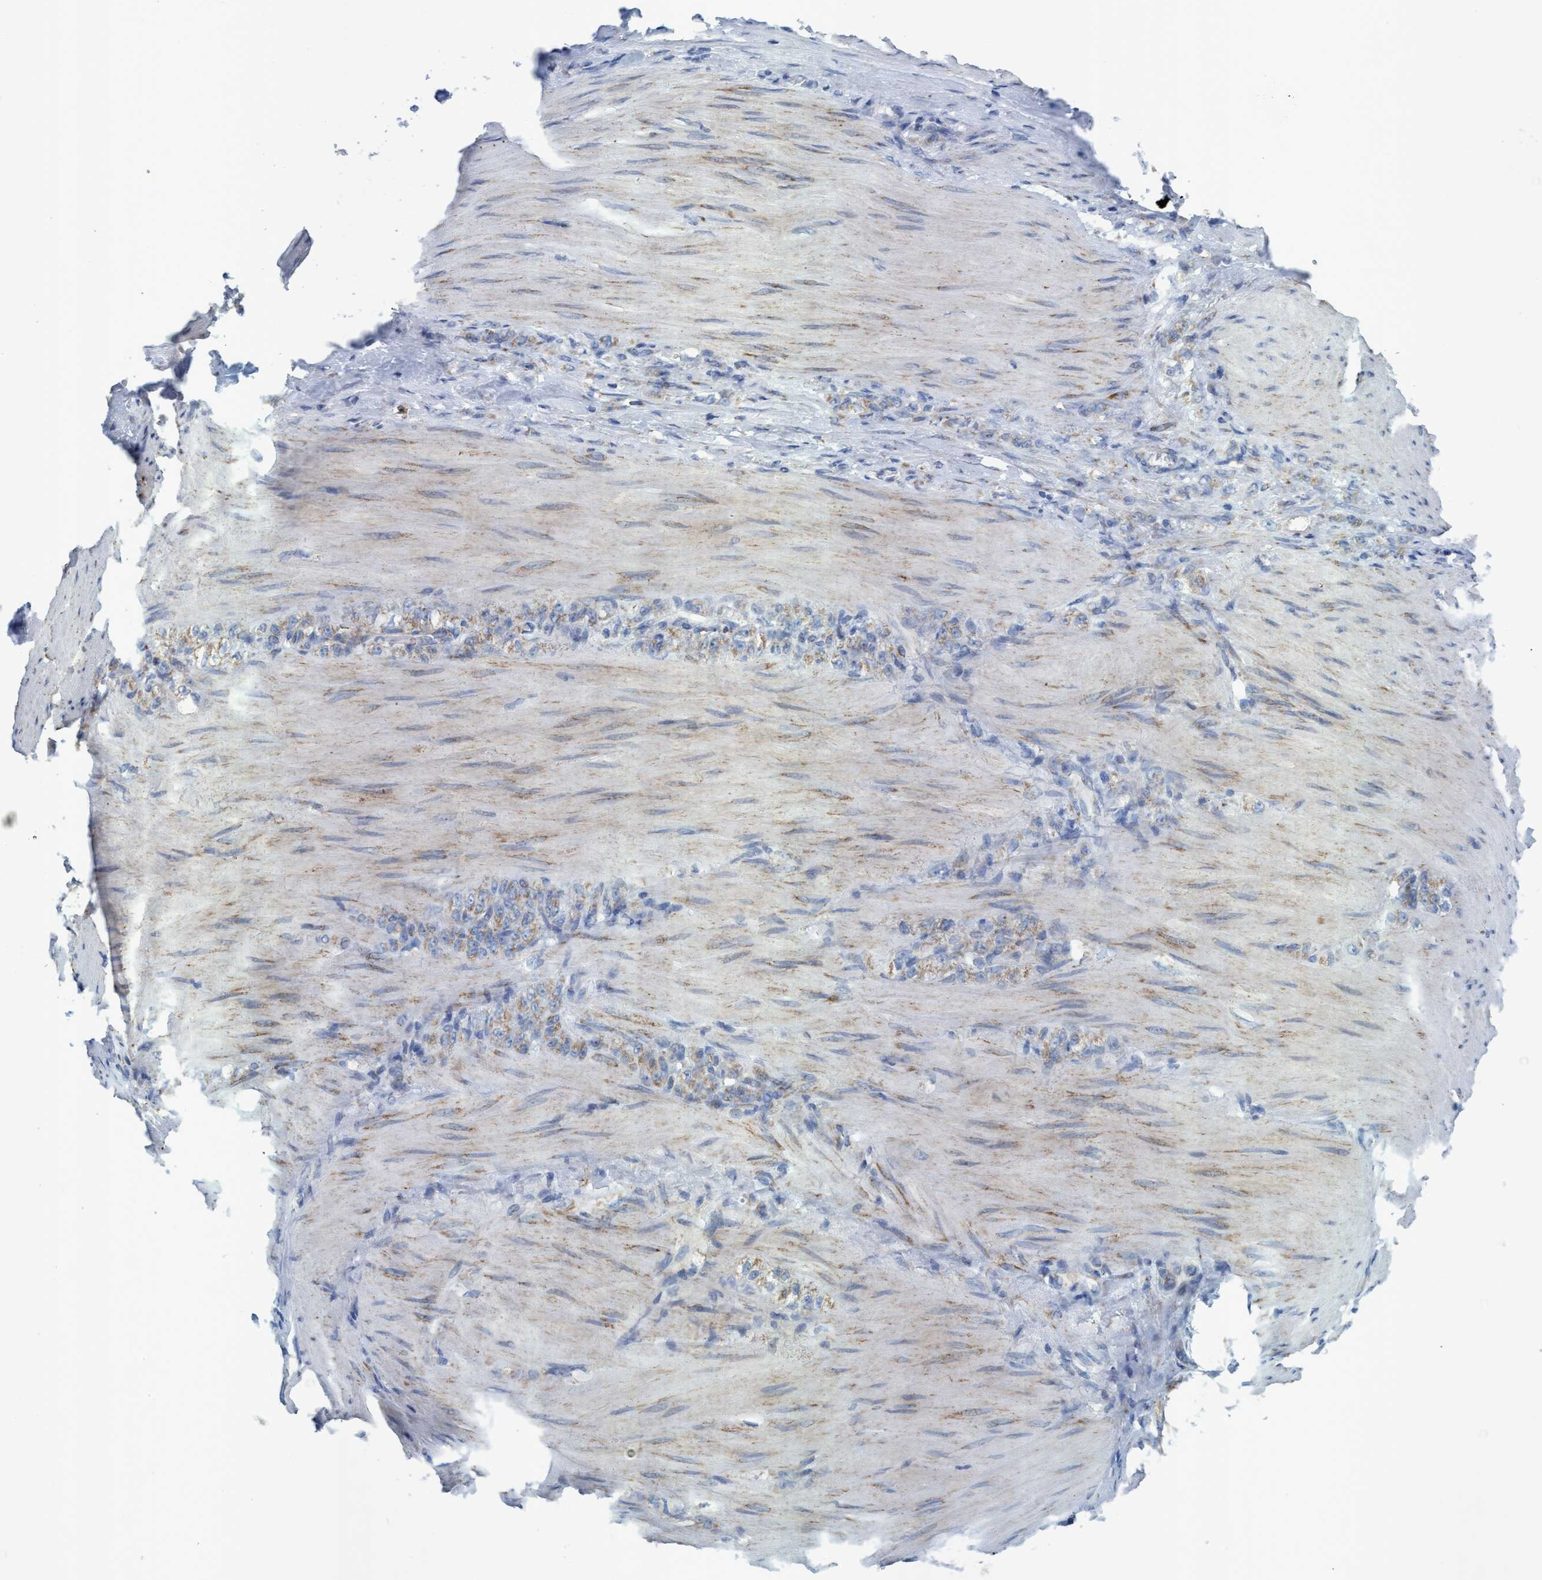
{"staining": {"intensity": "weak", "quantity": ">75%", "location": "cytoplasmic/membranous"}, "tissue": "stomach cancer", "cell_type": "Tumor cells", "image_type": "cancer", "snomed": [{"axis": "morphology", "description": "Normal tissue, NOS"}, {"axis": "morphology", "description": "Adenocarcinoma, NOS"}, {"axis": "topography", "description": "Stomach"}], "caption": "Adenocarcinoma (stomach) stained for a protein (brown) displays weak cytoplasmic/membranous positive staining in approximately >75% of tumor cells.", "gene": "GGA3", "patient": {"sex": "male", "age": 82}}